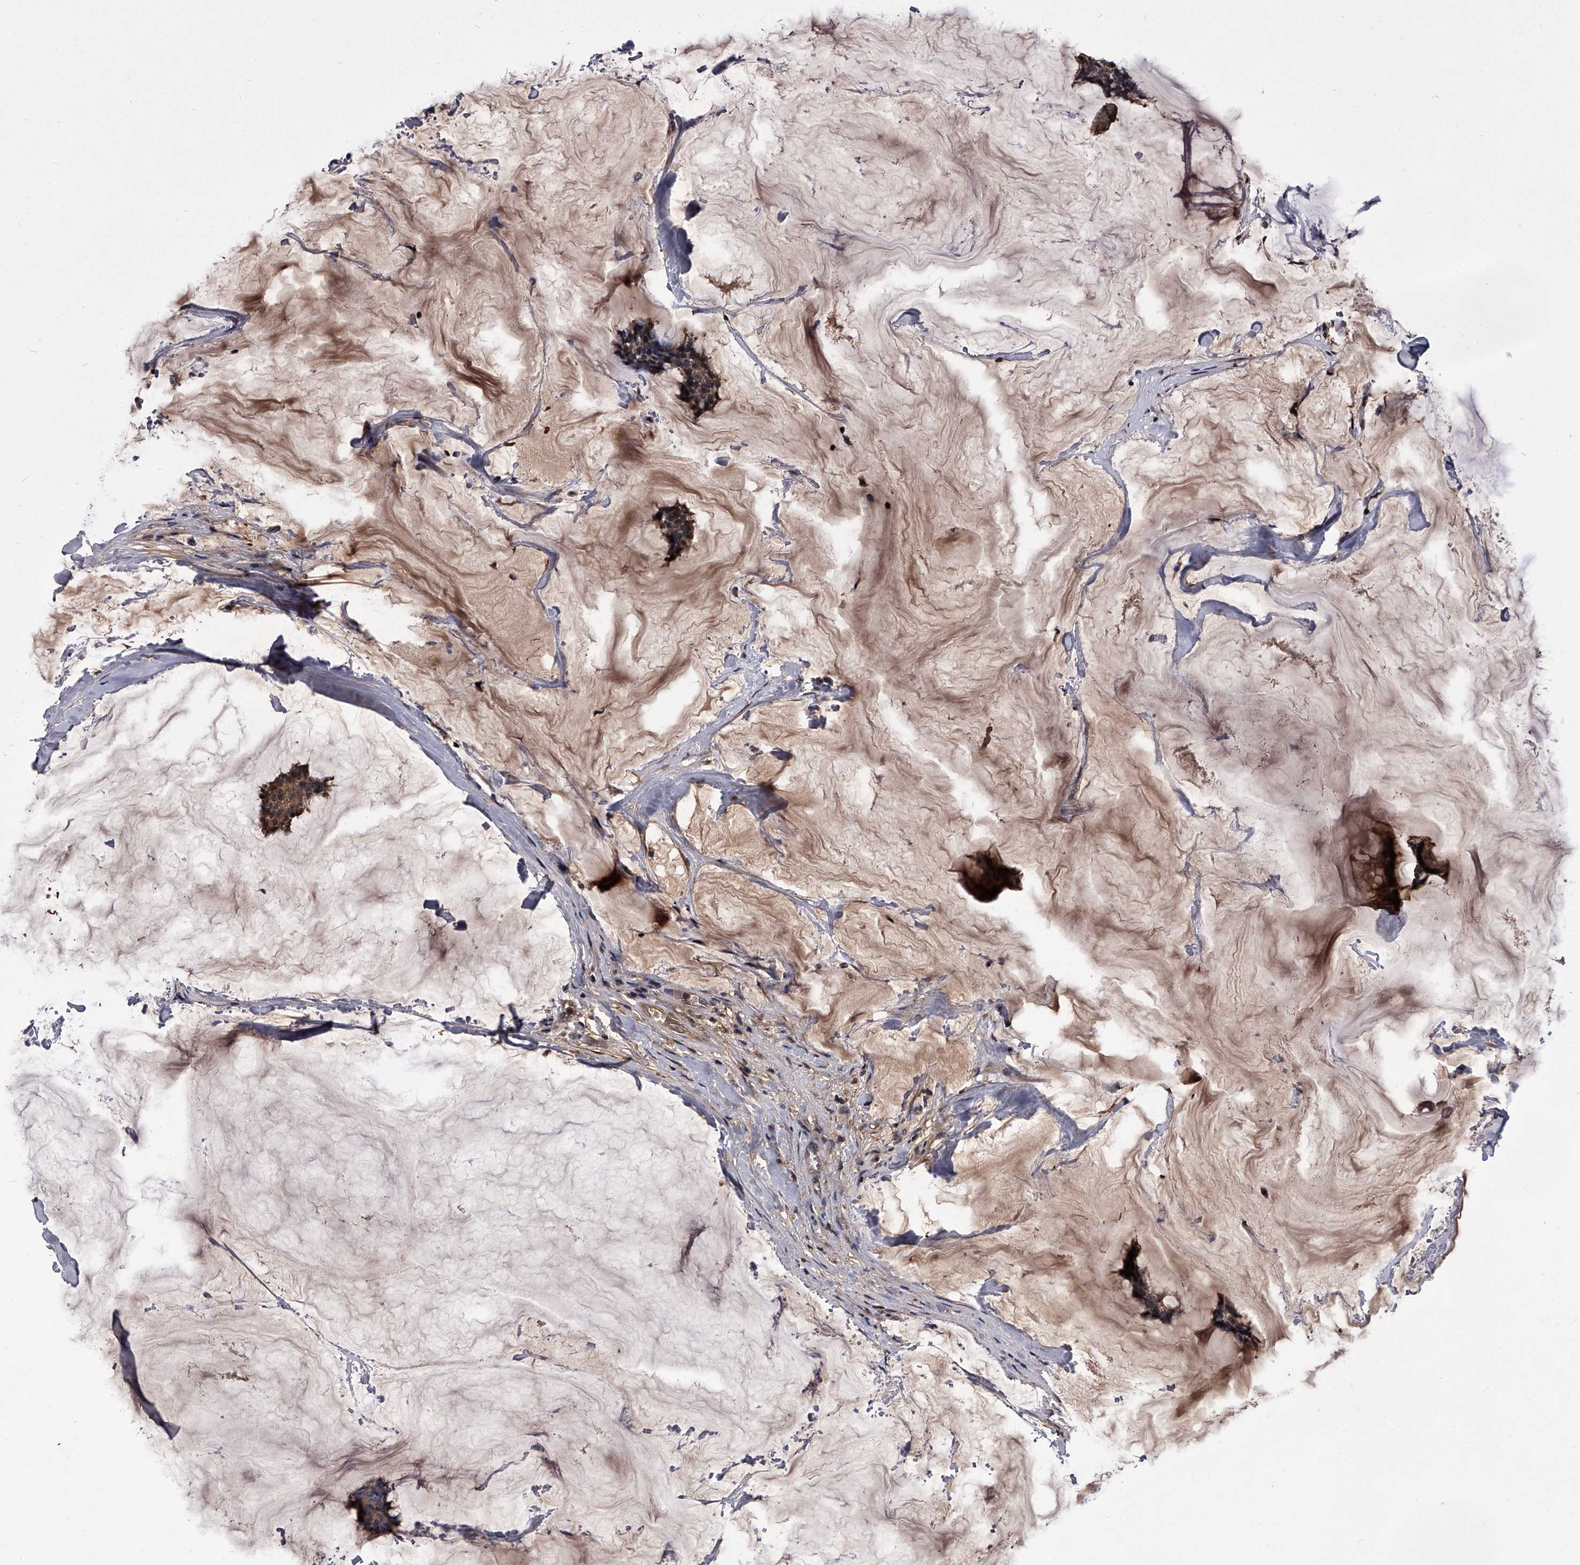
{"staining": {"intensity": "moderate", "quantity": ">75%", "location": "cytoplasmic/membranous,nuclear"}, "tissue": "breast cancer", "cell_type": "Tumor cells", "image_type": "cancer", "snomed": [{"axis": "morphology", "description": "Duct carcinoma"}, {"axis": "topography", "description": "Breast"}], "caption": "Breast invasive ductal carcinoma stained with a protein marker reveals moderate staining in tumor cells.", "gene": "SLC18B1", "patient": {"sex": "female", "age": 93}}